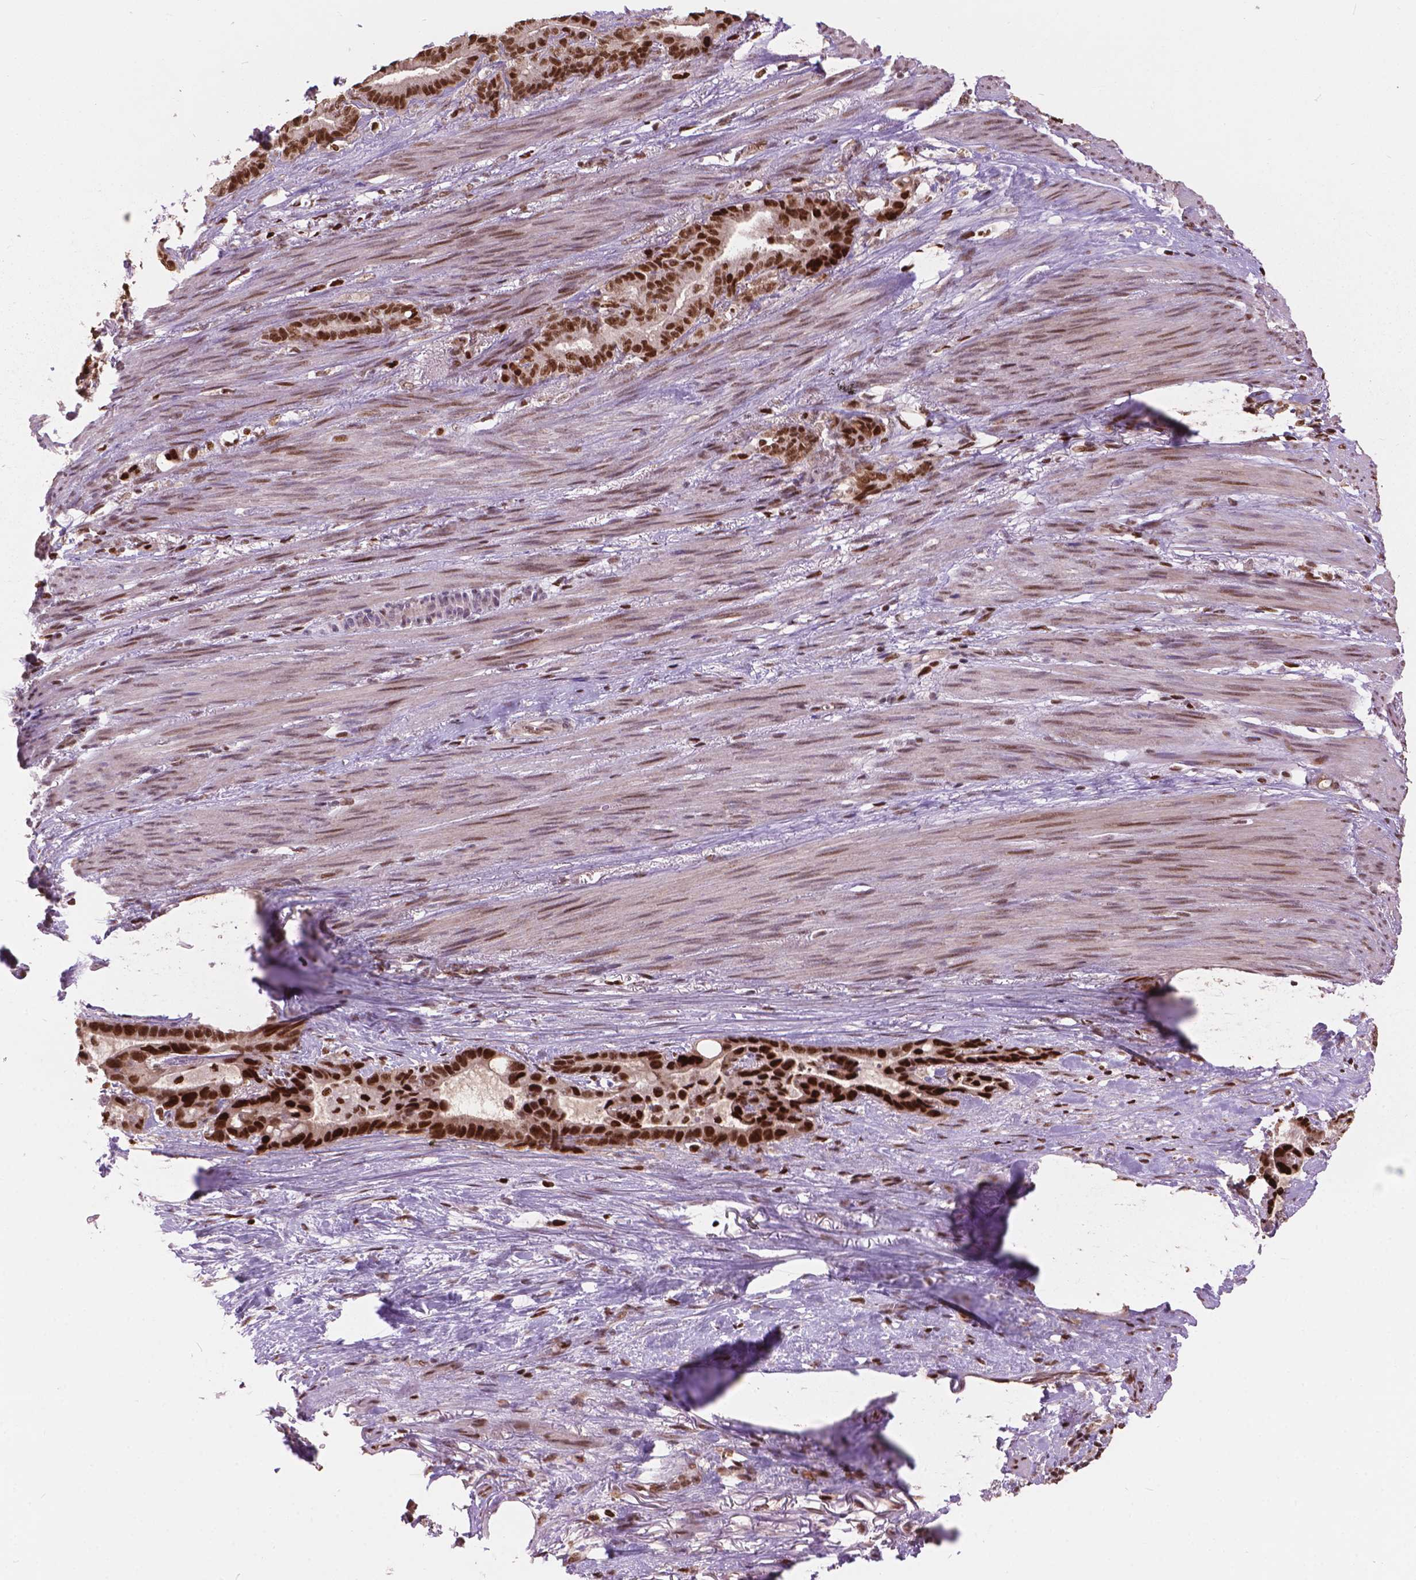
{"staining": {"intensity": "strong", "quantity": ">75%", "location": "nuclear"}, "tissue": "stomach cancer", "cell_type": "Tumor cells", "image_type": "cancer", "snomed": [{"axis": "morphology", "description": "Normal tissue, NOS"}, {"axis": "morphology", "description": "Adenocarcinoma, NOS"}, {"axis": "topography", "description": "Esophagus"}, {"axis": "topography", "description": "Stomach, upper"}], "caption": "Adenocarcinoma (stomach) was stained to show a protein in brown. There is high levels of strong nuclear staining in approximately >75% of tumor cells. (Brightfield microscopy of DAB IHC at high magnification).", "gene": "ANP32B", "patient": {"sex": "male", "age": 62}}